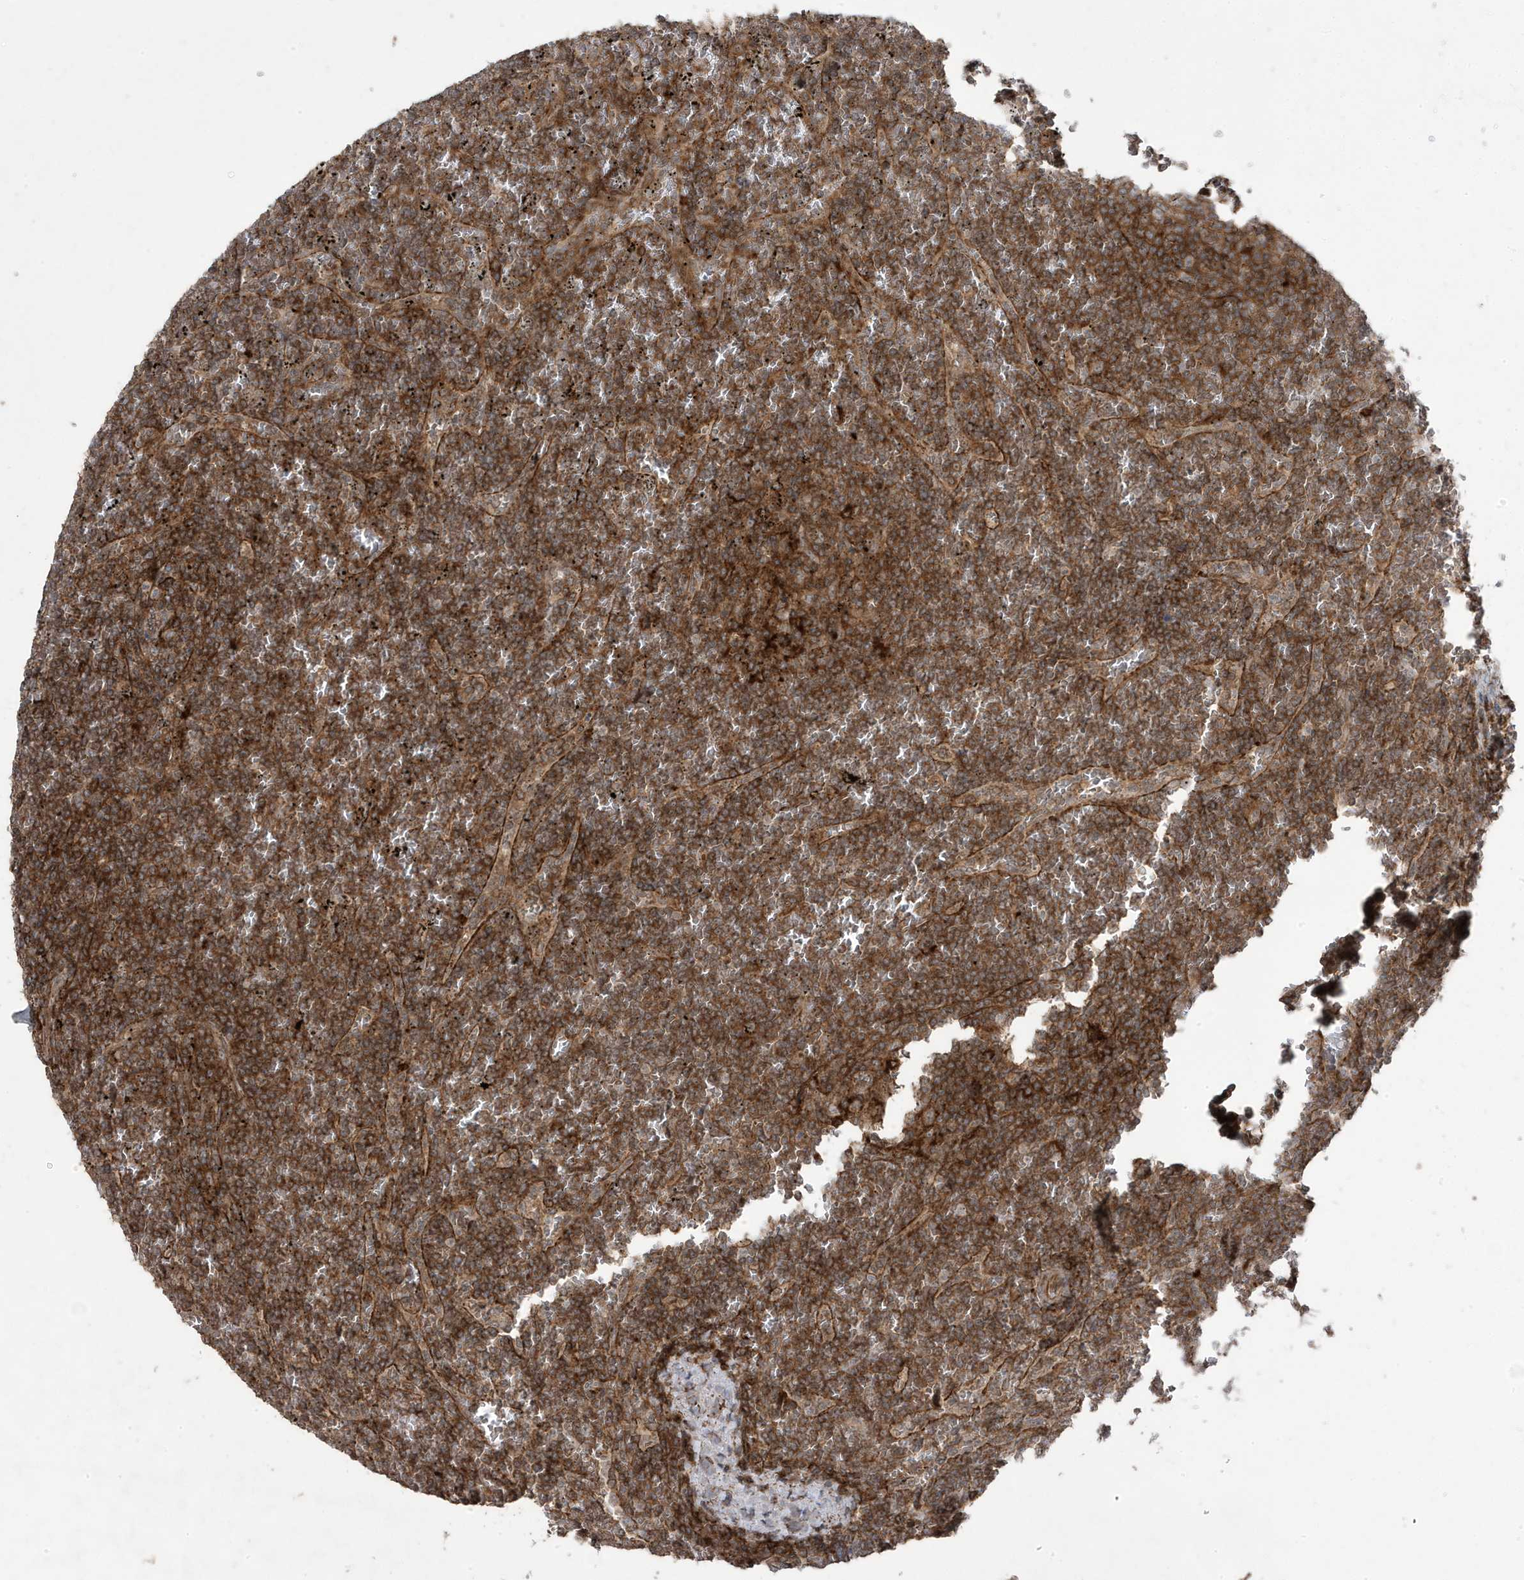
{"staining": {"intensity": "strong", "quantity": ">75%", "location": "cytoplasmic/membranous"}, "tissue": "lymphoma", "cell_type": "Tumor cells", "image_type": "cancer", "snomed": [{"axis": "morphology", "description": "Malignant lymphoma, non-Hodgkin's type, Low grade"}, {"axis": "topography", "description": "Spleen"}], "caption": "A high-resolution histopathology image shows immunohistochemistry staining of lymphoma, which exhibits strong cytoplasmic/membranous positivity in about >75% of tumor cells.", "gene": "CETN3", "patient": {"sex": "female", "age": 19}}